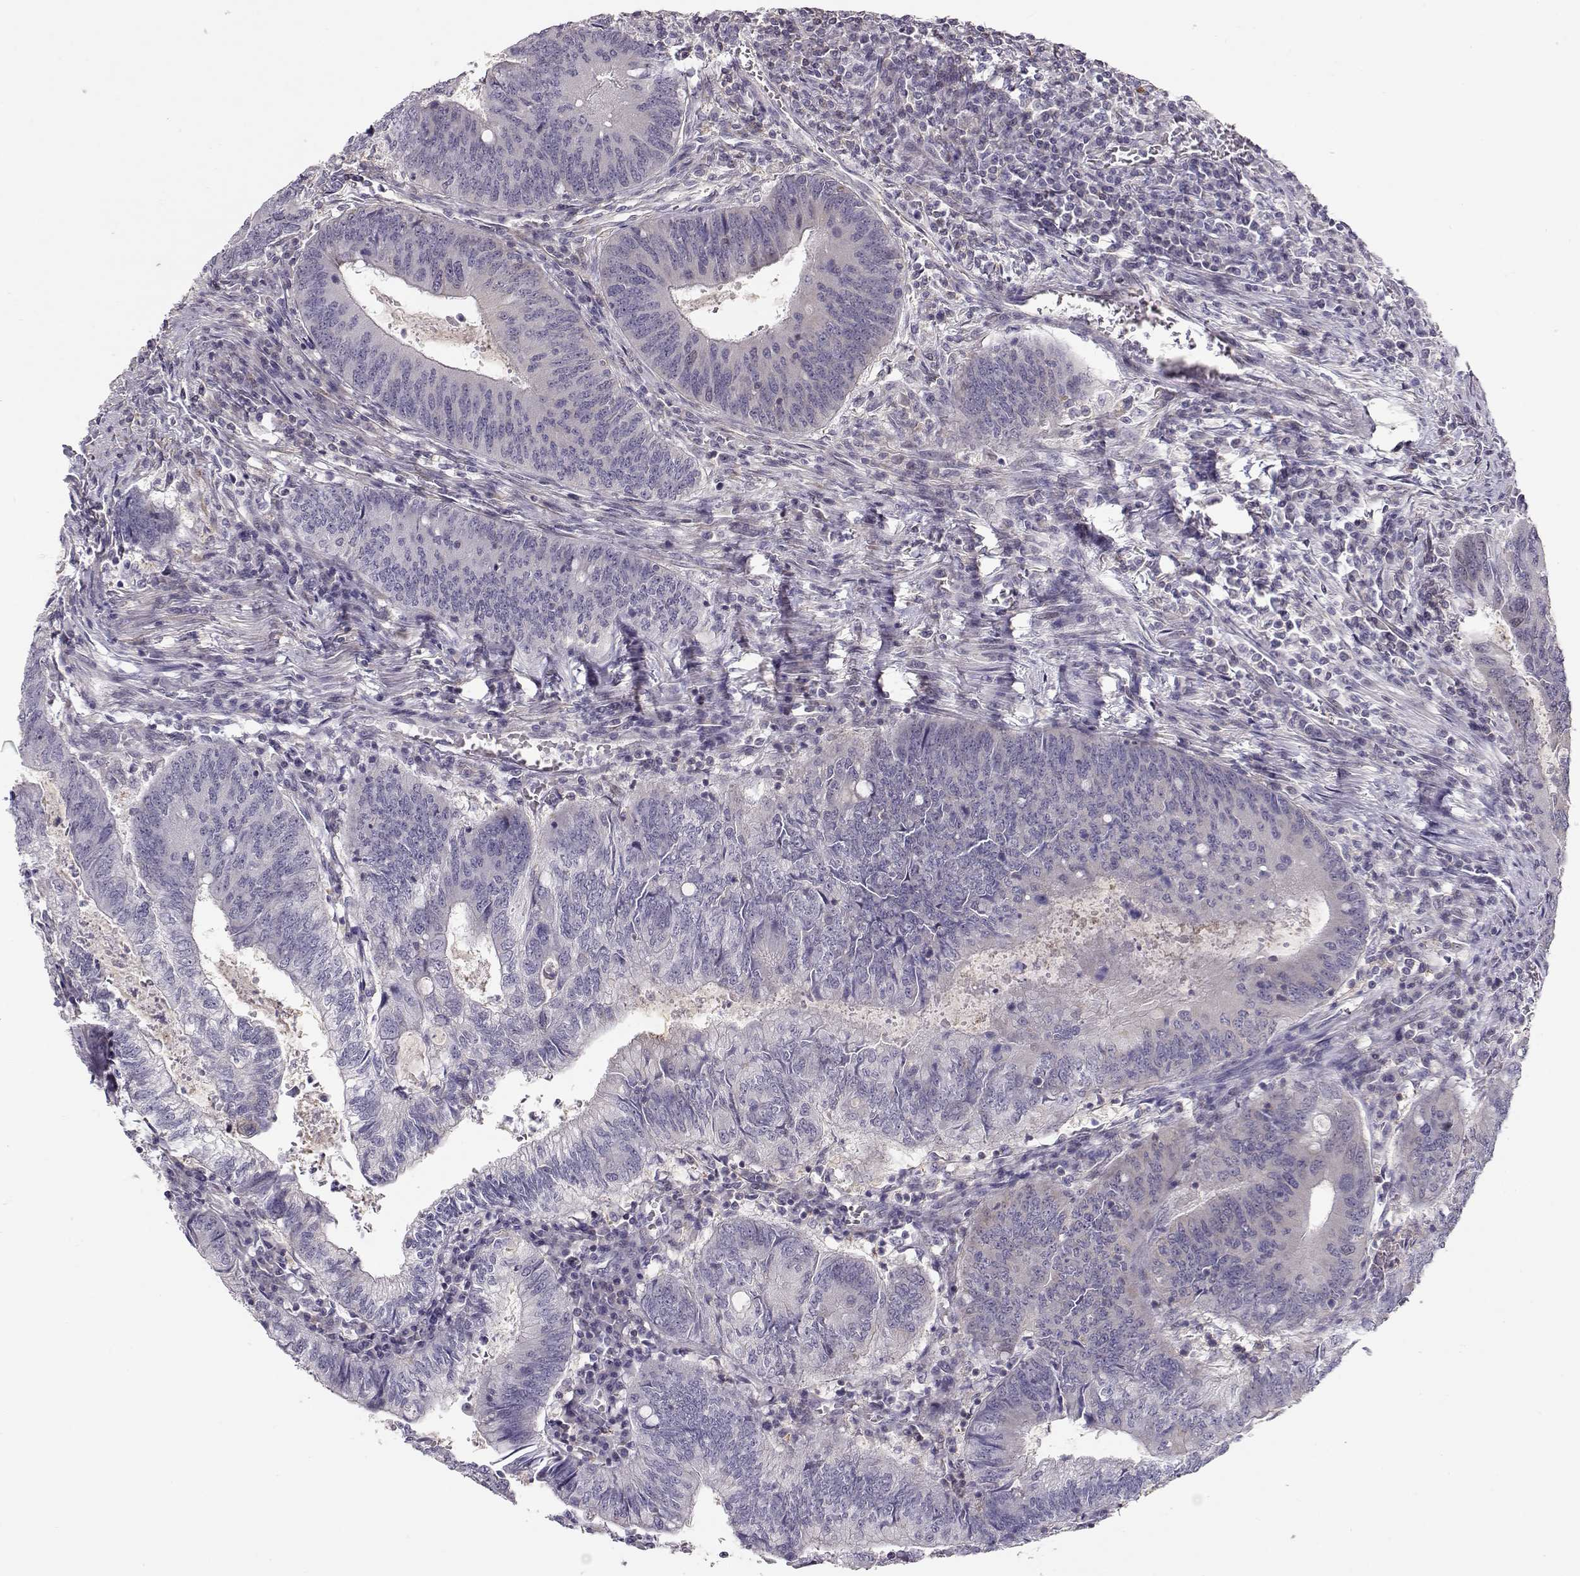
{"staining": {"intensity": "weak", "quantity": "<25%", "location": "nuclear"}, "tissue": "colorectal cancer", "cell_type": "Tumor cells", "image_type": "cancer", "snomed": [{"axis": "morphology", "description": "Adenocarcinoma, NOS"}, {"axis": "topography", "description": "Colon"}], "caption": "Immunohistochemistry image of human colorectal adenocarcinoma stained for a protein (brown), which exhibits no positivity in tumor cells.", "gene": "TEPP", "patient": {"sex": "male", "age": 67}}